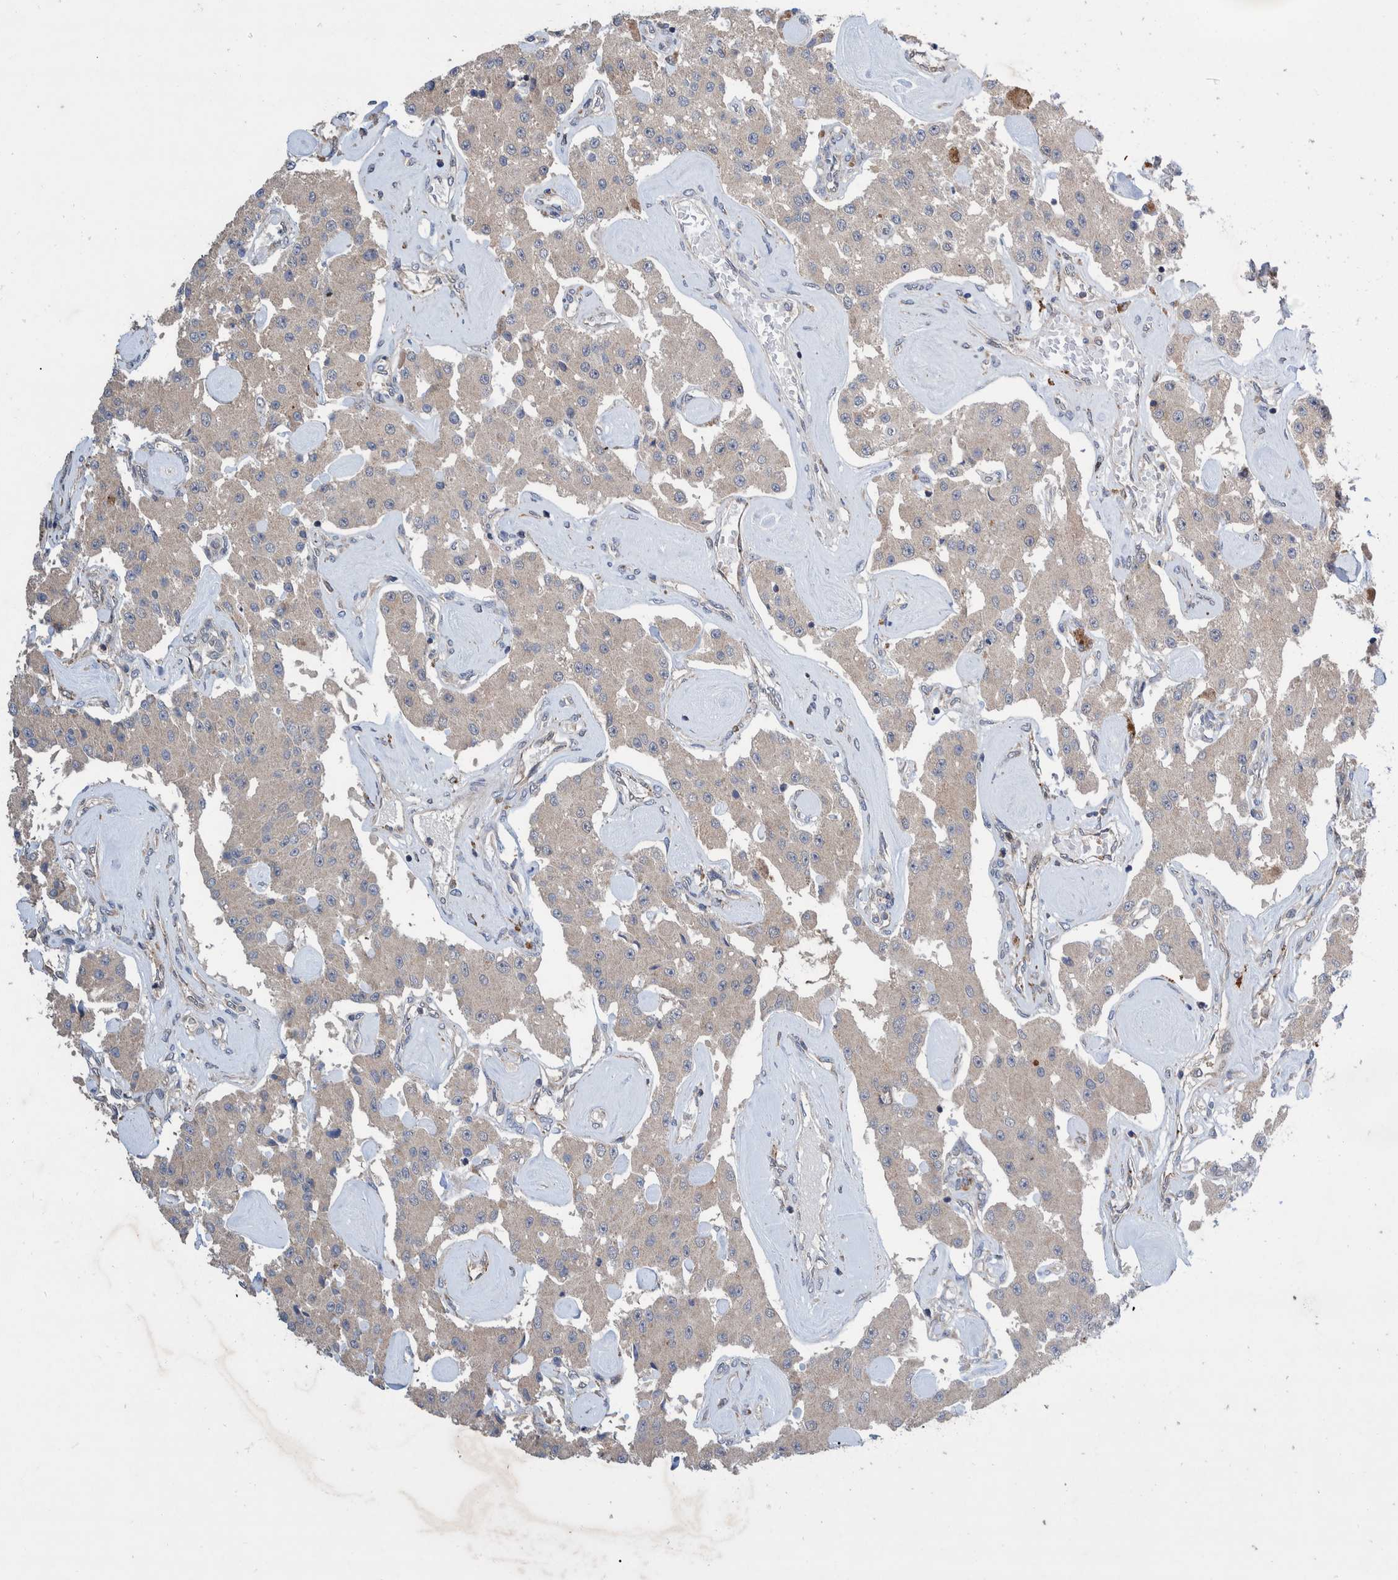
{"staining": {"intensity": "negative", "quantity": "none", "location": "none"}, "tissue": "carcinoid", "cell_type": "Tumor cells", "image_type": "cancer", "snomed": [{"axis": "morphology", "description": "Carcinoid, malignant, NOS"}, {"axis": "topography", "description": "Pancreas"}], "caption": "Human carcinoid (malignant) stained for a protein using IHC demonstrates no positivity in tumor cells.", "gene": "PLPBP", "patient": {"sex": "male", "age": 41}}